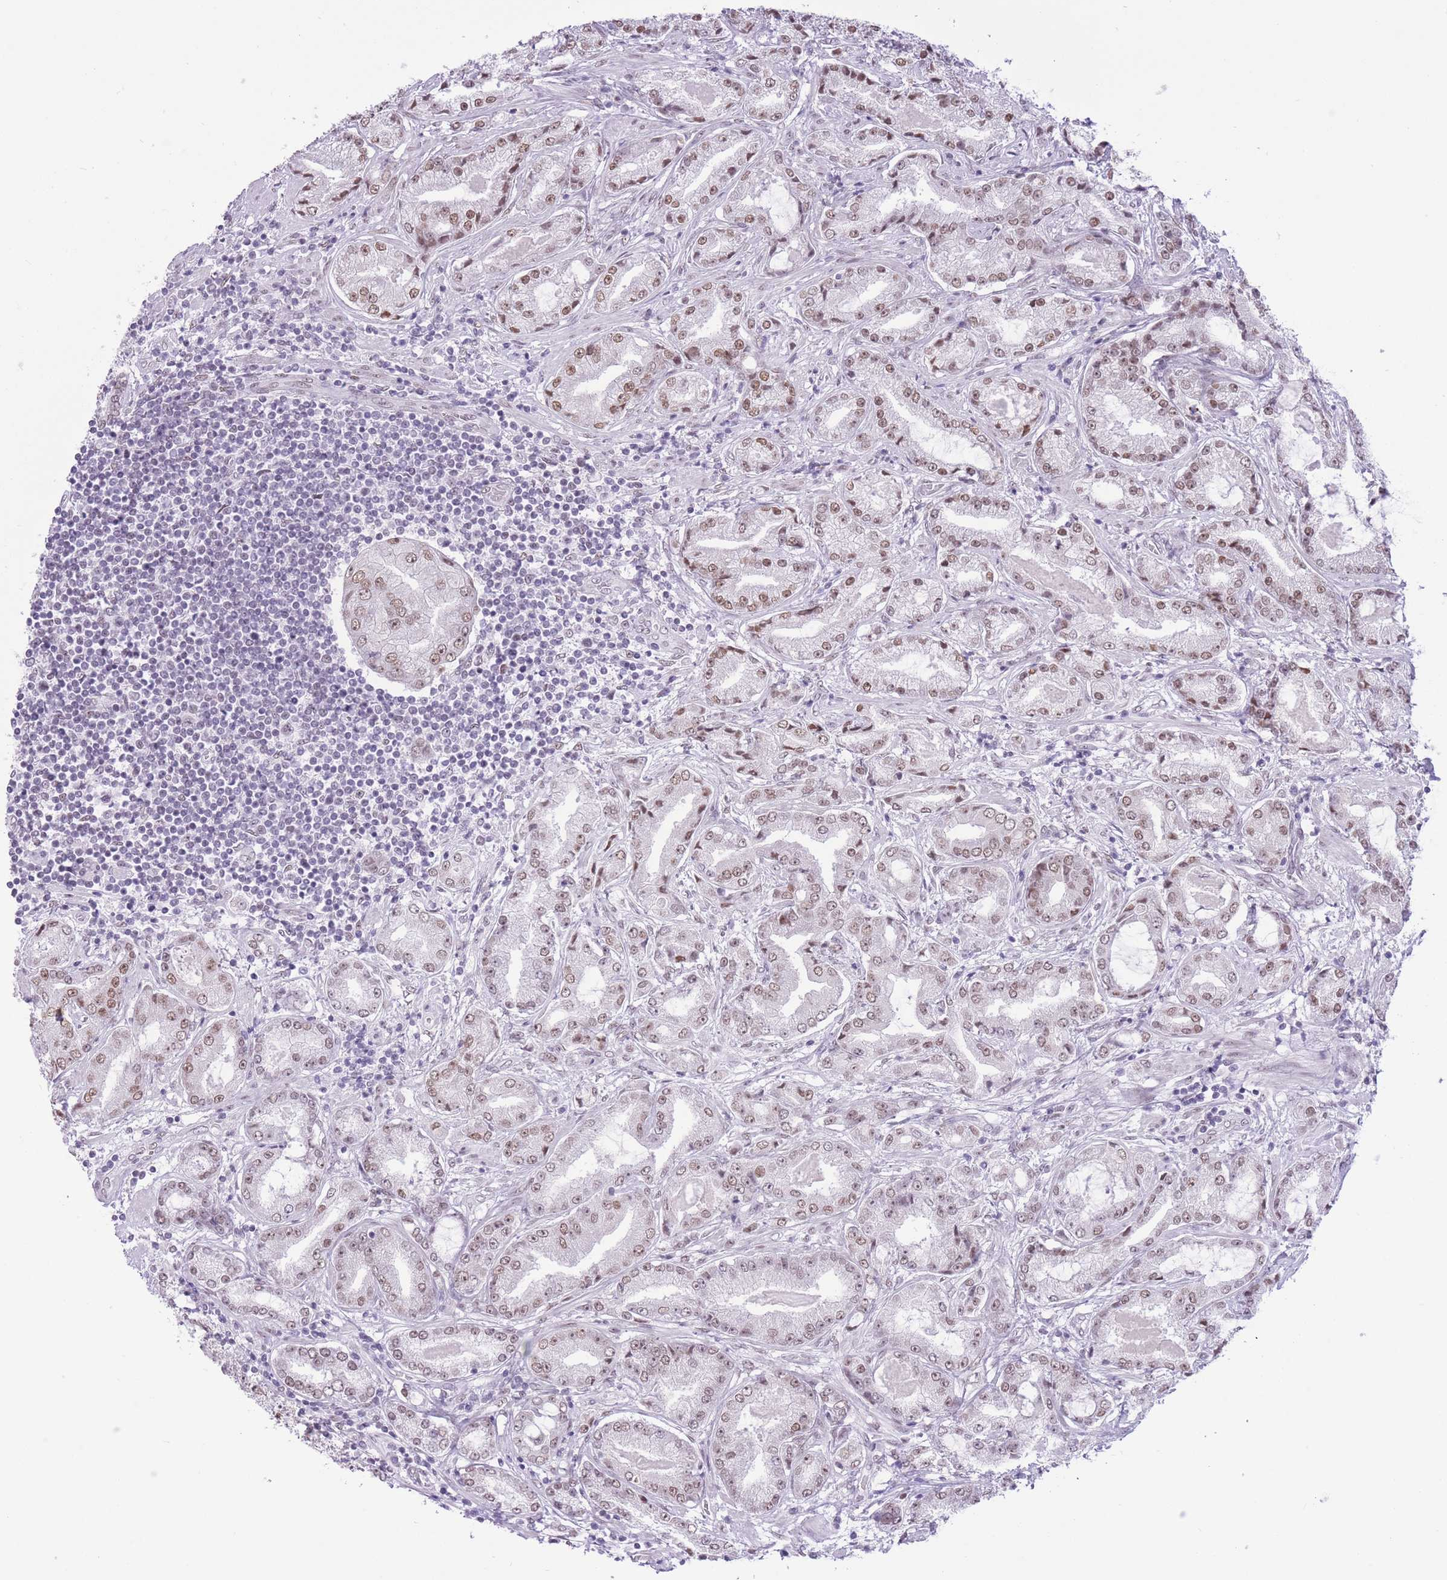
{"staining": {"intensity": "moderate", "quantity": ">75%", "location": "nuclear"}, "tissue": "prostate cancer", "cell_type": "Tumor cells", "image_type": "cancer", "snomed": [{"axis": "morphology", "description": "Adenocarcinoma, High grade"}, {"axis": "topography", "description": "Prostate"}], "caption": "The histopathology image demonstrates a brown stain indicating the presence of a protein in the nuclear of tumor cells in adenocarcinoma (high-grade) (prostate).", "gene": "ZBED5", "patient": {"sex": "male", "age": 68}}